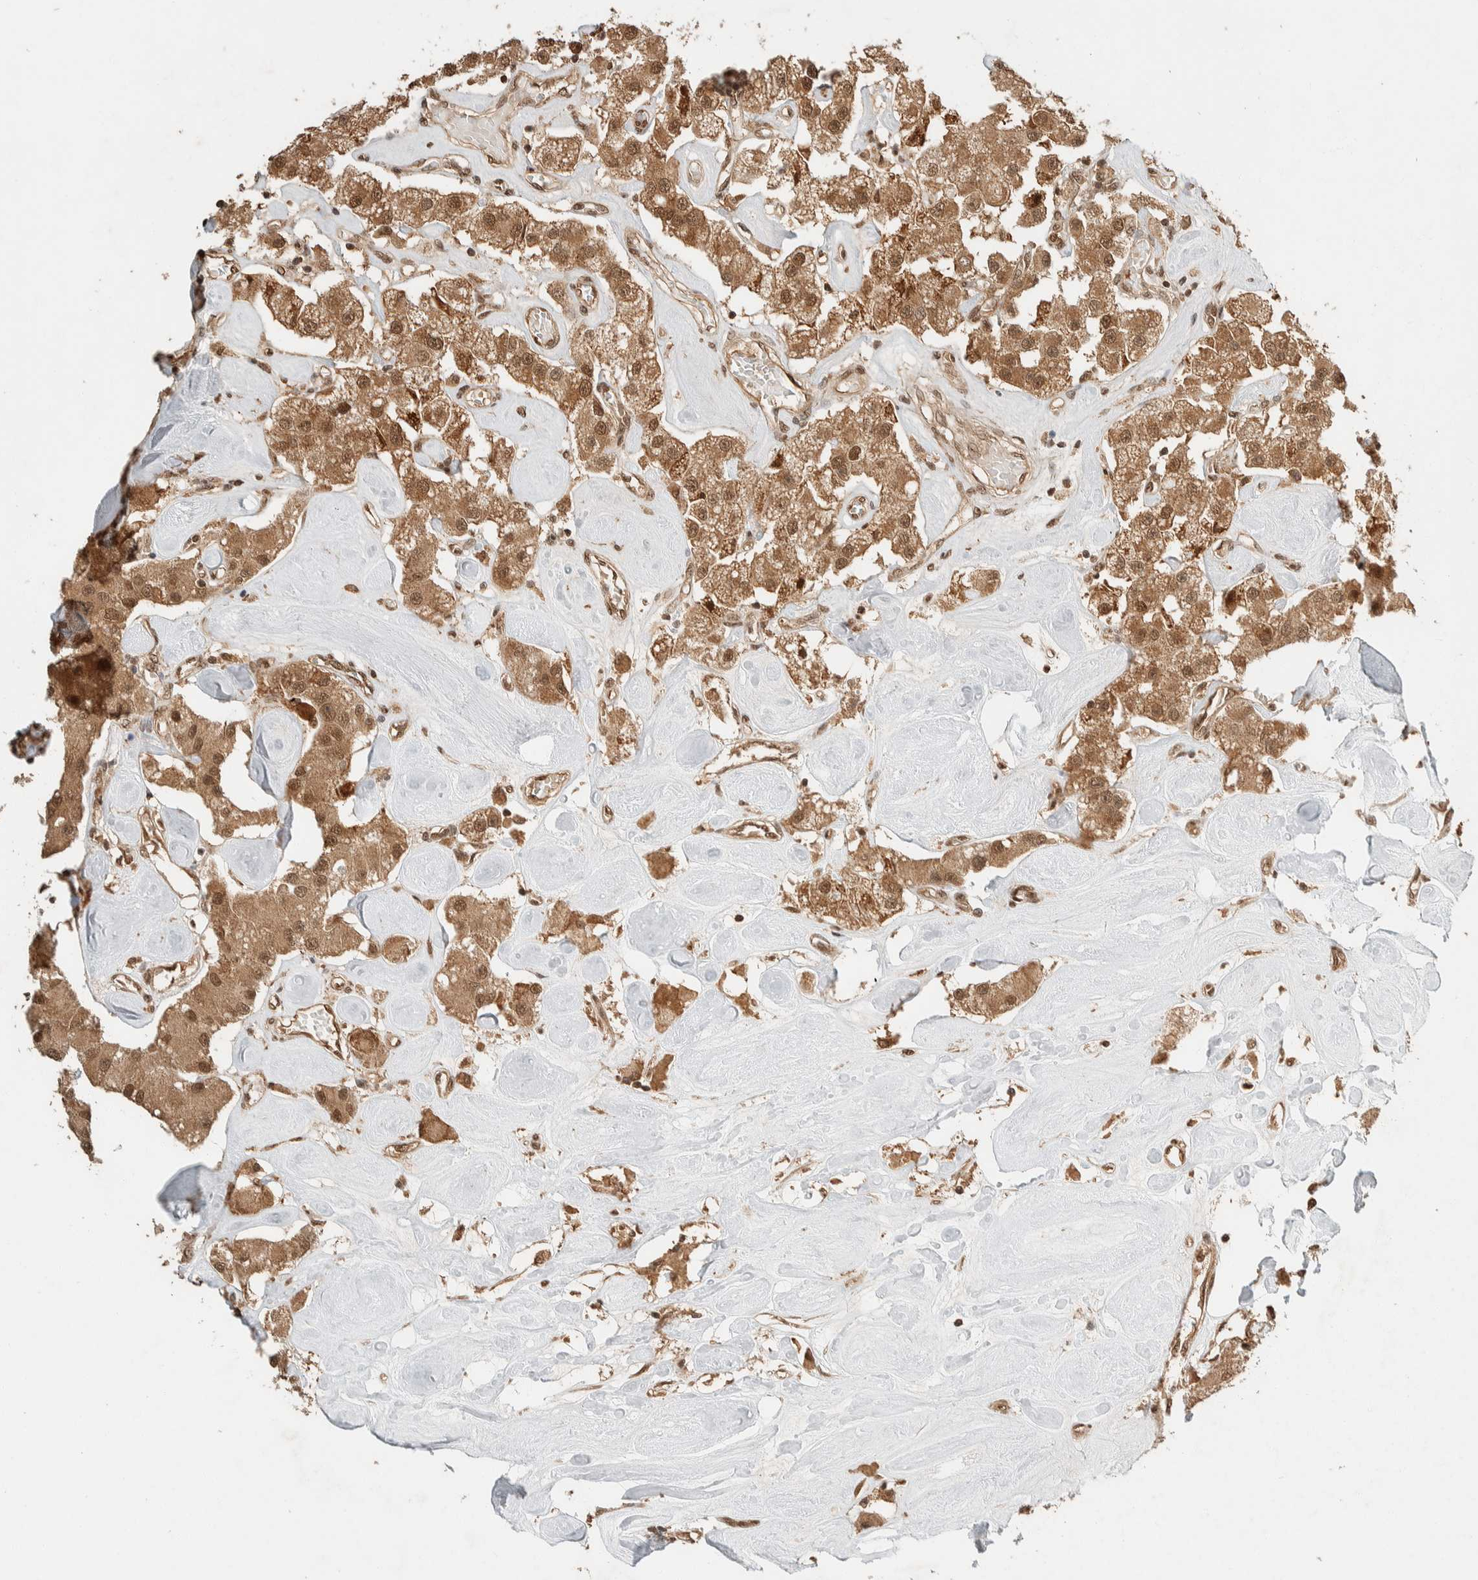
{"staining": {"intensity": "moderate", "quantity": ">75%", "location": "cytoplasmic/membranous,nuclear"}, "tissue": "carcinoid", "cell_type": "Tumor cells", "image_type": "cancer", "snomed": [{"axis": "morphology", "description": "Carcinoid, malignant, NOS"}, {"axis": "topography", "description": "Pancreas"}], "caption": "High-magnification brightfield microscopy of carcinoid (malignant) stained with DAB (brown) and counterstained with hematoxylin (blue). tumor cells exhibit moderate cytoplasmic/membranous and nuclear staining is present in about>75% of cells.", "gene": "ZBTB2", "patient": {"sex": "male", "age": 41}}